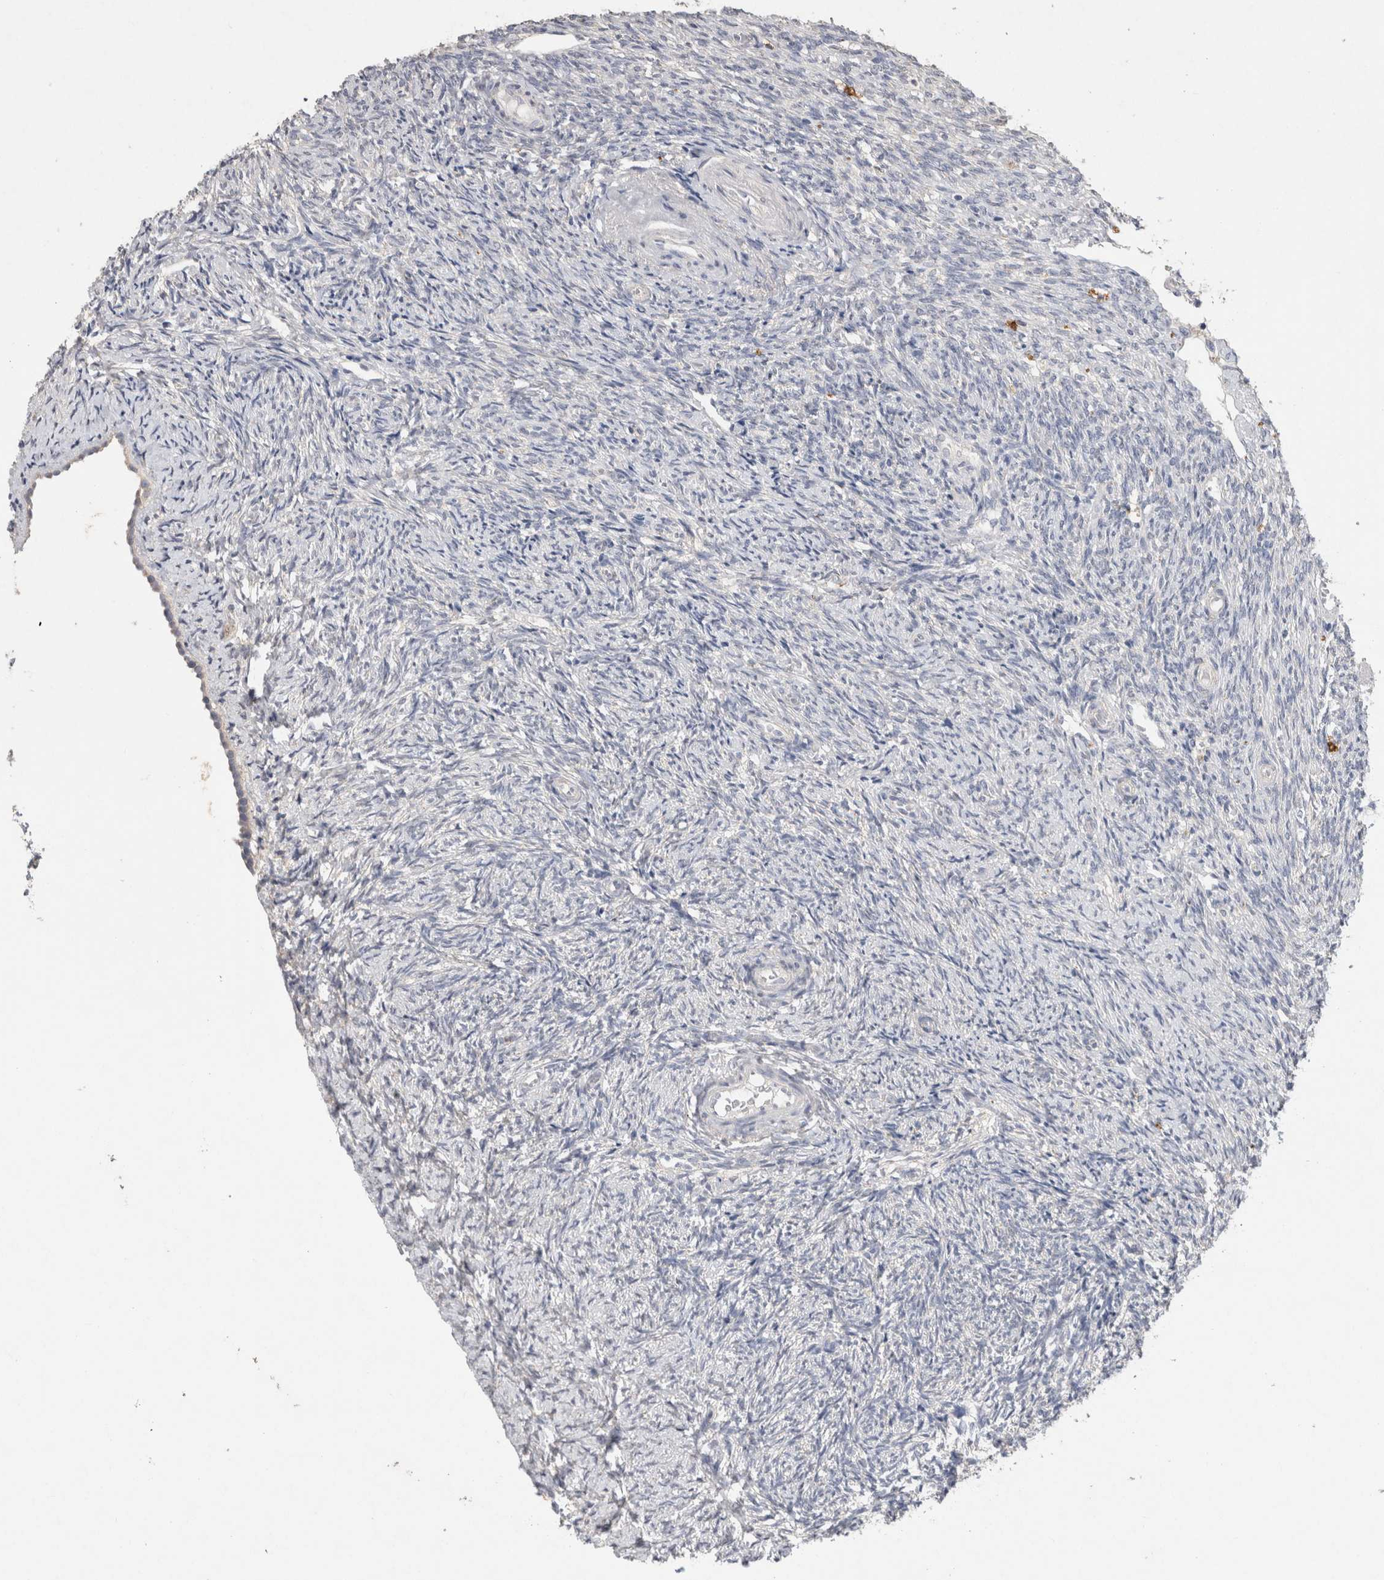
{"staining": {"intensity": "weak", "quantity": ">75%", "location": "cytoplasmic/membranous"}, "tissue": "ovary", "cell_type": "Follicle cells", "image_type": "normal", "snomed": [{"axis": "morphology", "description": "Normal tissue, NOS"}, {"axis": "topography", "description": "Ovary"}], "caption": "Protein analysis of normal ovary shows weak cytoplasmic/membranous staining in about >75% of follicle cells.", "gene": "CNTFR", "patient": {"sex": "female", "age": 41}}